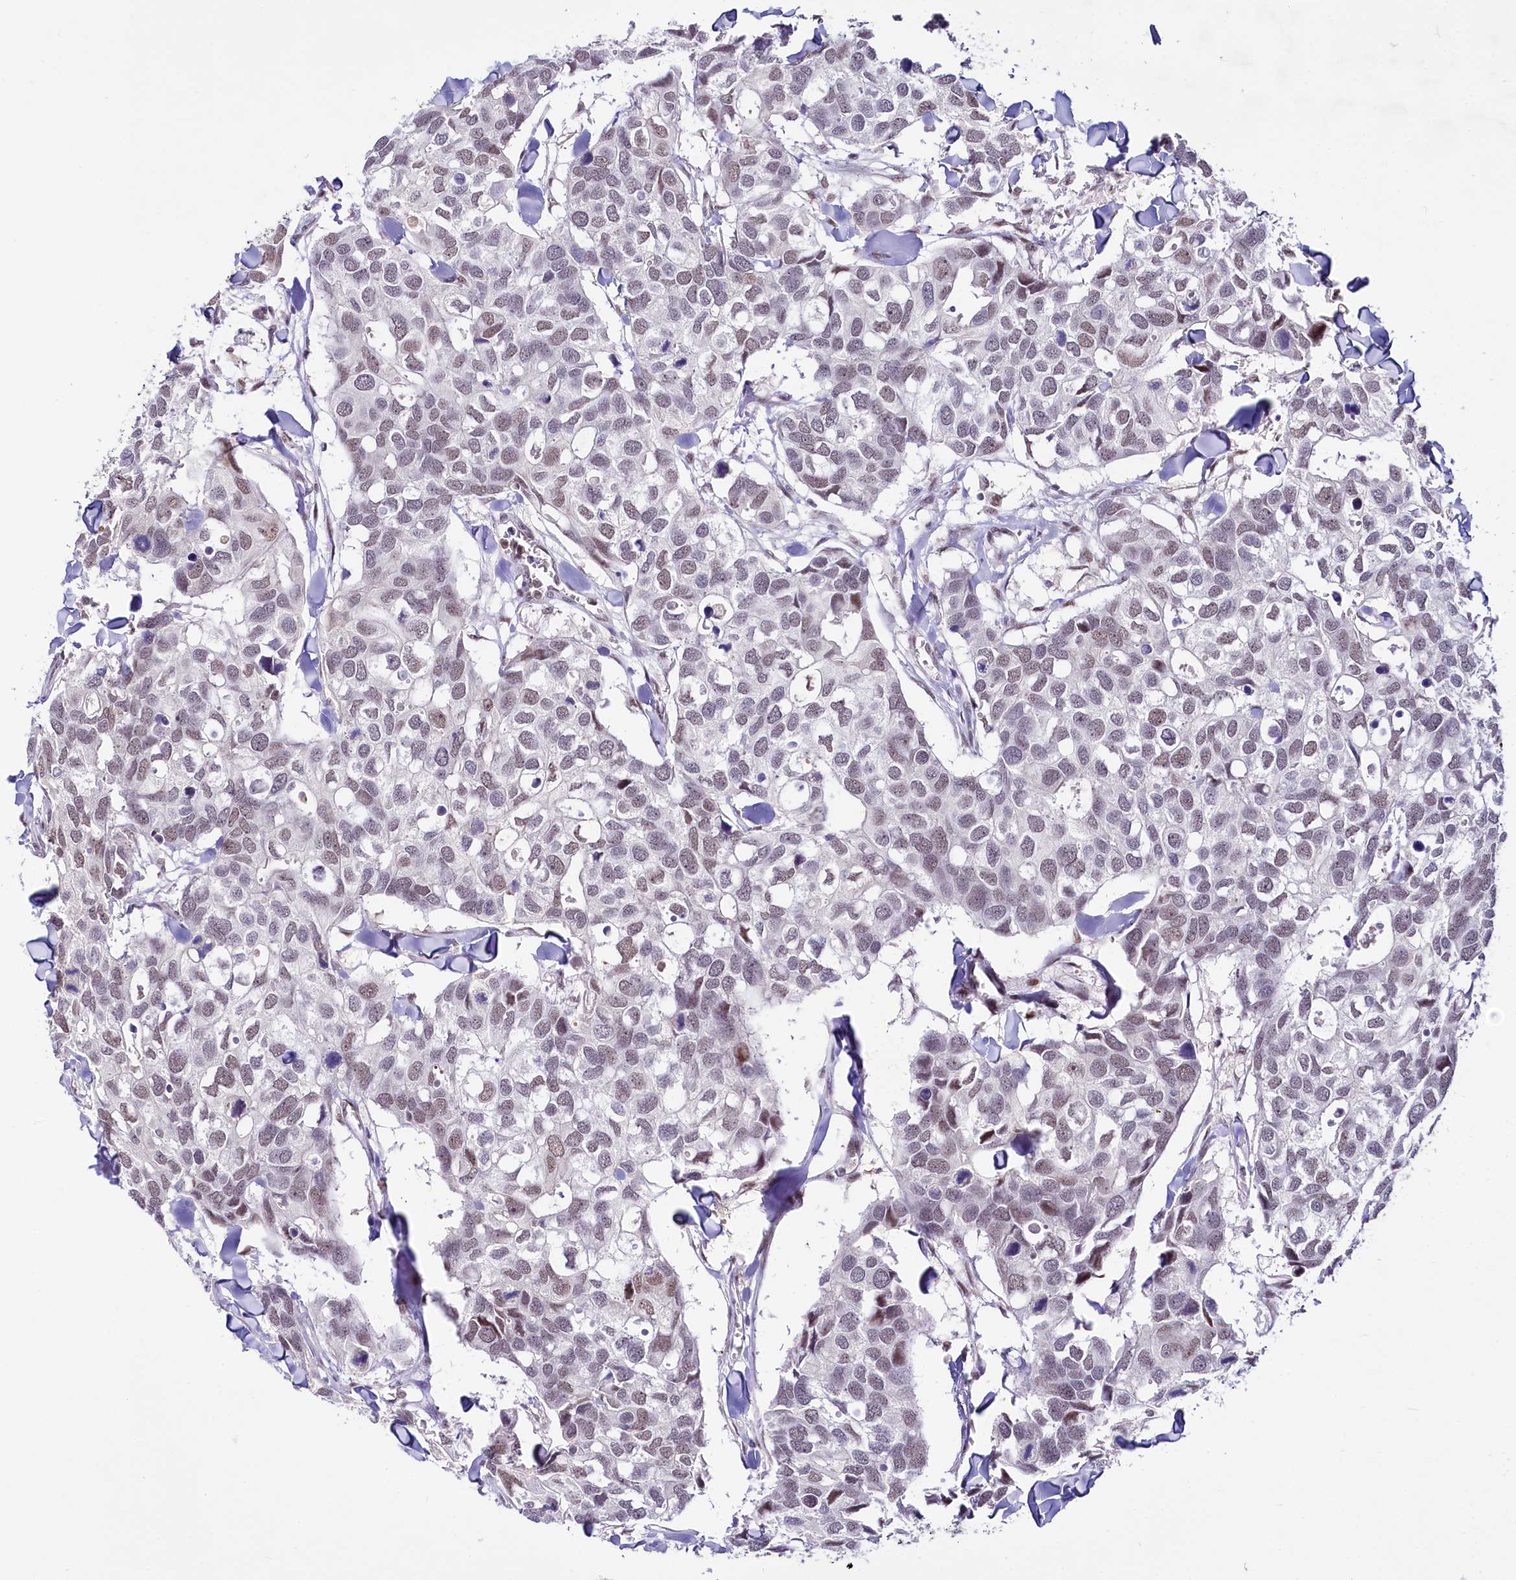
{"staining": {"intensity": "weak", "quantity": "<25%", "location": "nuclear"}, "tissue": "breast cancer", "cell_type": "Tumor cells", "image_type": "cancer", "snomed": [{"axis": "morphology", "description": "Duct carcinoma"}, {"axis": "topography", "description": "Breast"}], "caption": "This micrograph is of breast cancer stained with immunohistochemistry (IHC) to label a protein in brown with the nuclei are counter-stained blue. There is no positivity in tumor cells.", "gene": "SCAF11", "patient": {"sex": "female", "age": 83}}